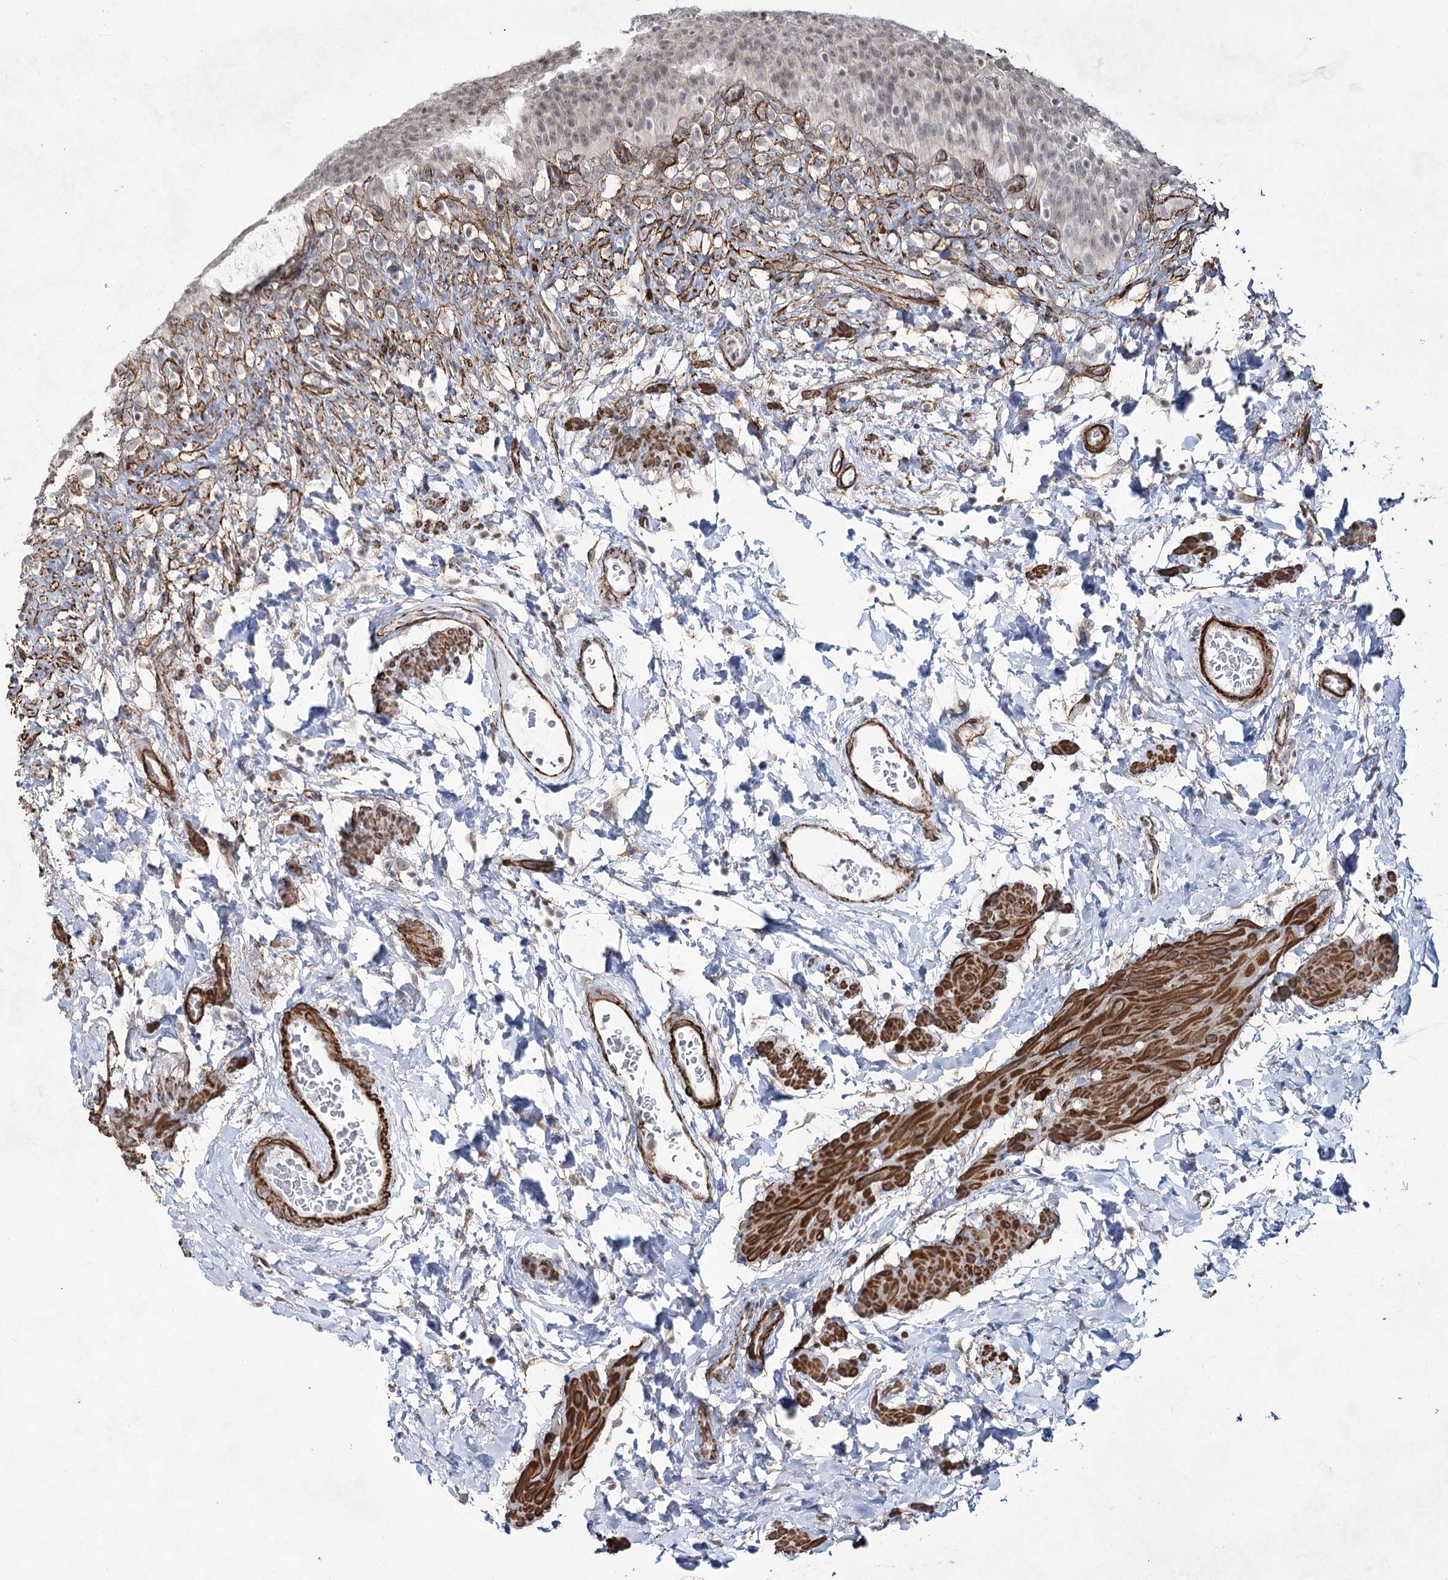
{"staining": {"intensity": "moderate", "quantity": "<25%", "location": "nuclear"}, "tissue": "urinary bladder", "cell_type": "Urothelial cells", "image_type": "normal", "snomed": [{"axis": "morphology", "description": "Normal tissue, NOS"}, {"axis": "topography", "description": "Urinary bladder"}], "caption": "IHC (DAB (3,3'-diaminobenzidine)) staining of normal human urinary bladder demonstrates moderate nuclear protein staining in approximately <25% of urothelial cells.", "gene": "CWF19L1", "patient": {"sex": "female", "age": 79}}